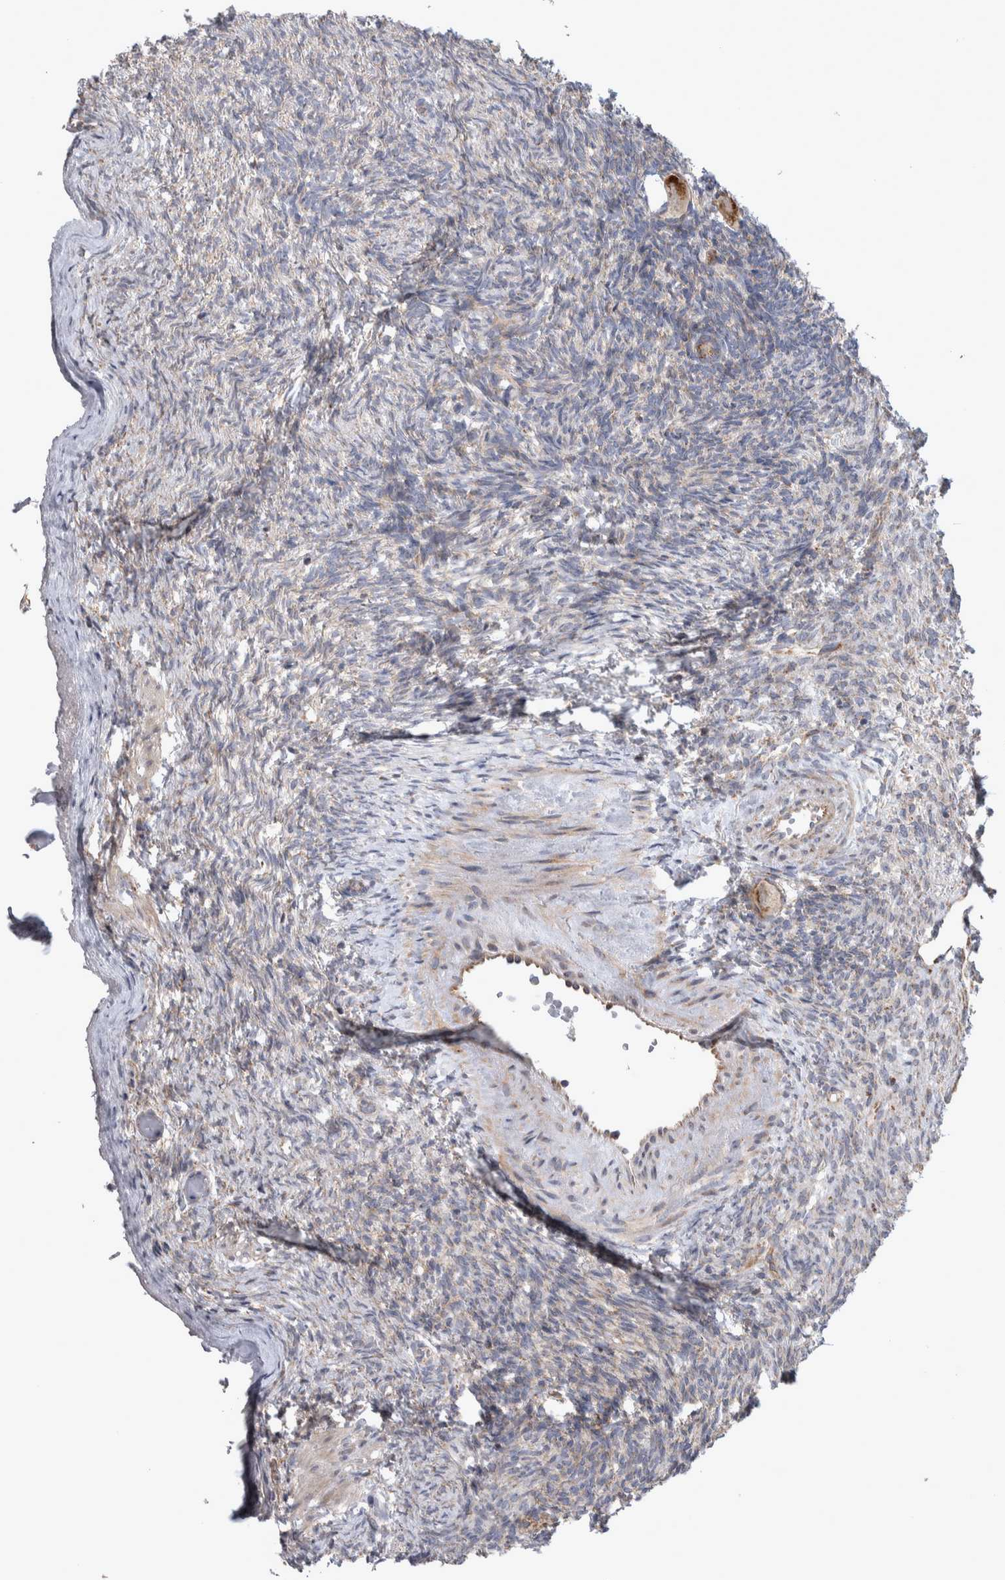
{"staining": {"intensity": "moderate", "quantity": ">75%", "location": "cytoplasmic/membranous"}, "tissue": "ovary", "cell_type": "Follicle cells", "image_type": "normal", "snomed": [{"axis": "morphology", "description": "Normal tissue, NOS"}, {"axis": "topography", "description": "Ovary"}], "caption": "IHC photomicrograph of normal human ovary stained for a protein (brown), which reveals medium levels of moderate cytoplasmic/membranous staining in about >75% of follicle cells.", "gene": "SCO1", "patient": {"sex": "female", "age": 34}}